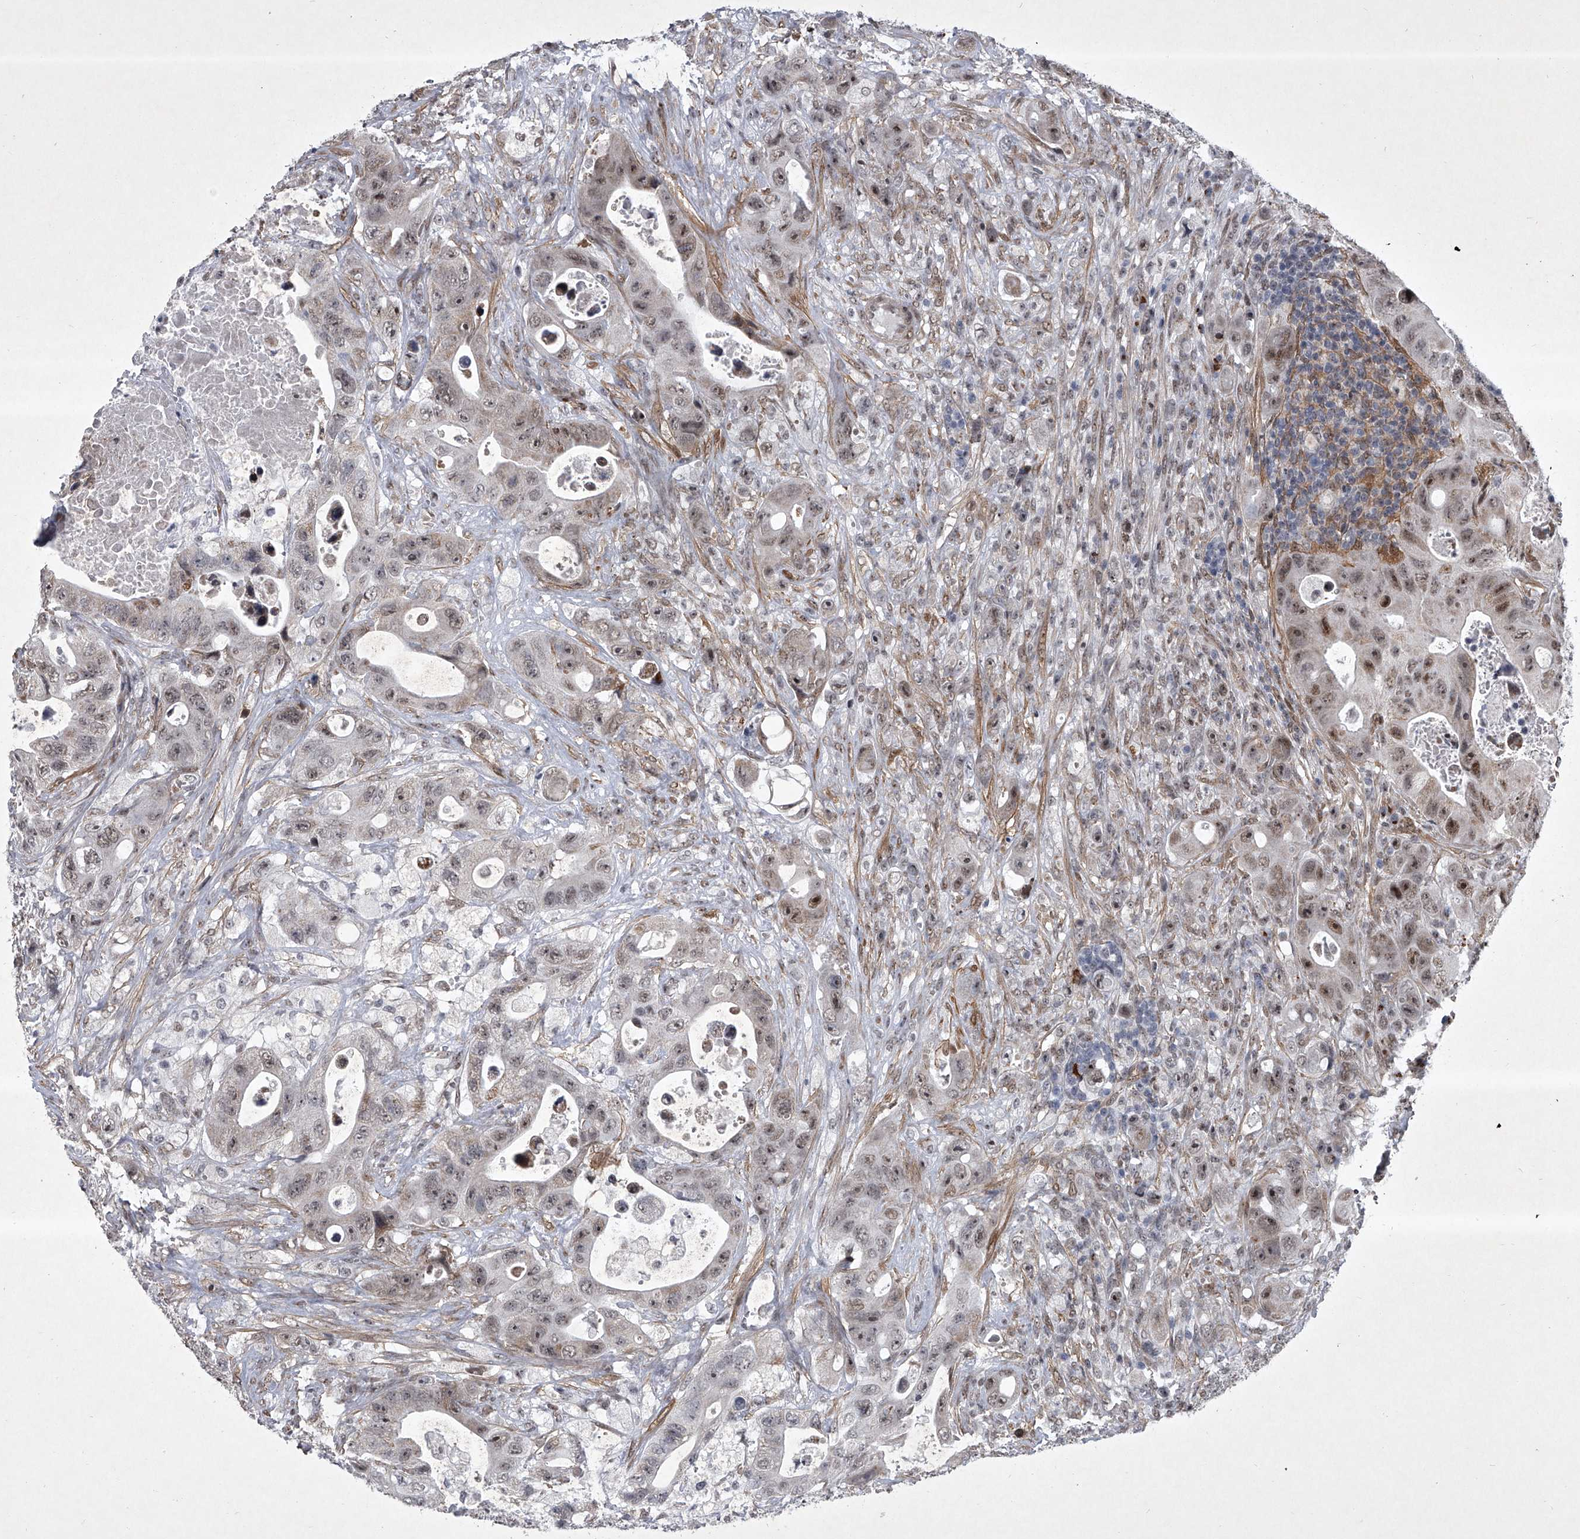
{"staining": {"intensity": "moderate", "quantity": "25%-75%", "location": "nuclear"}, "tissue": "colorectal cancer", "cell_type": "Tumor cells", "image_type": "cancer", "snomed": [{"axis": "morphology", "description": "Adenocarcinoma, NOS"}, {"axis": "topography", "description": "Colon"}], "caption": "Brown immunohistochemical staining in human colorectal adenocarcinoma displays moderate nuclear expression in about 25%-75% of tumor cells.", "gene": "MLLT1", "patient": {"sex": "female", "age": 46}}